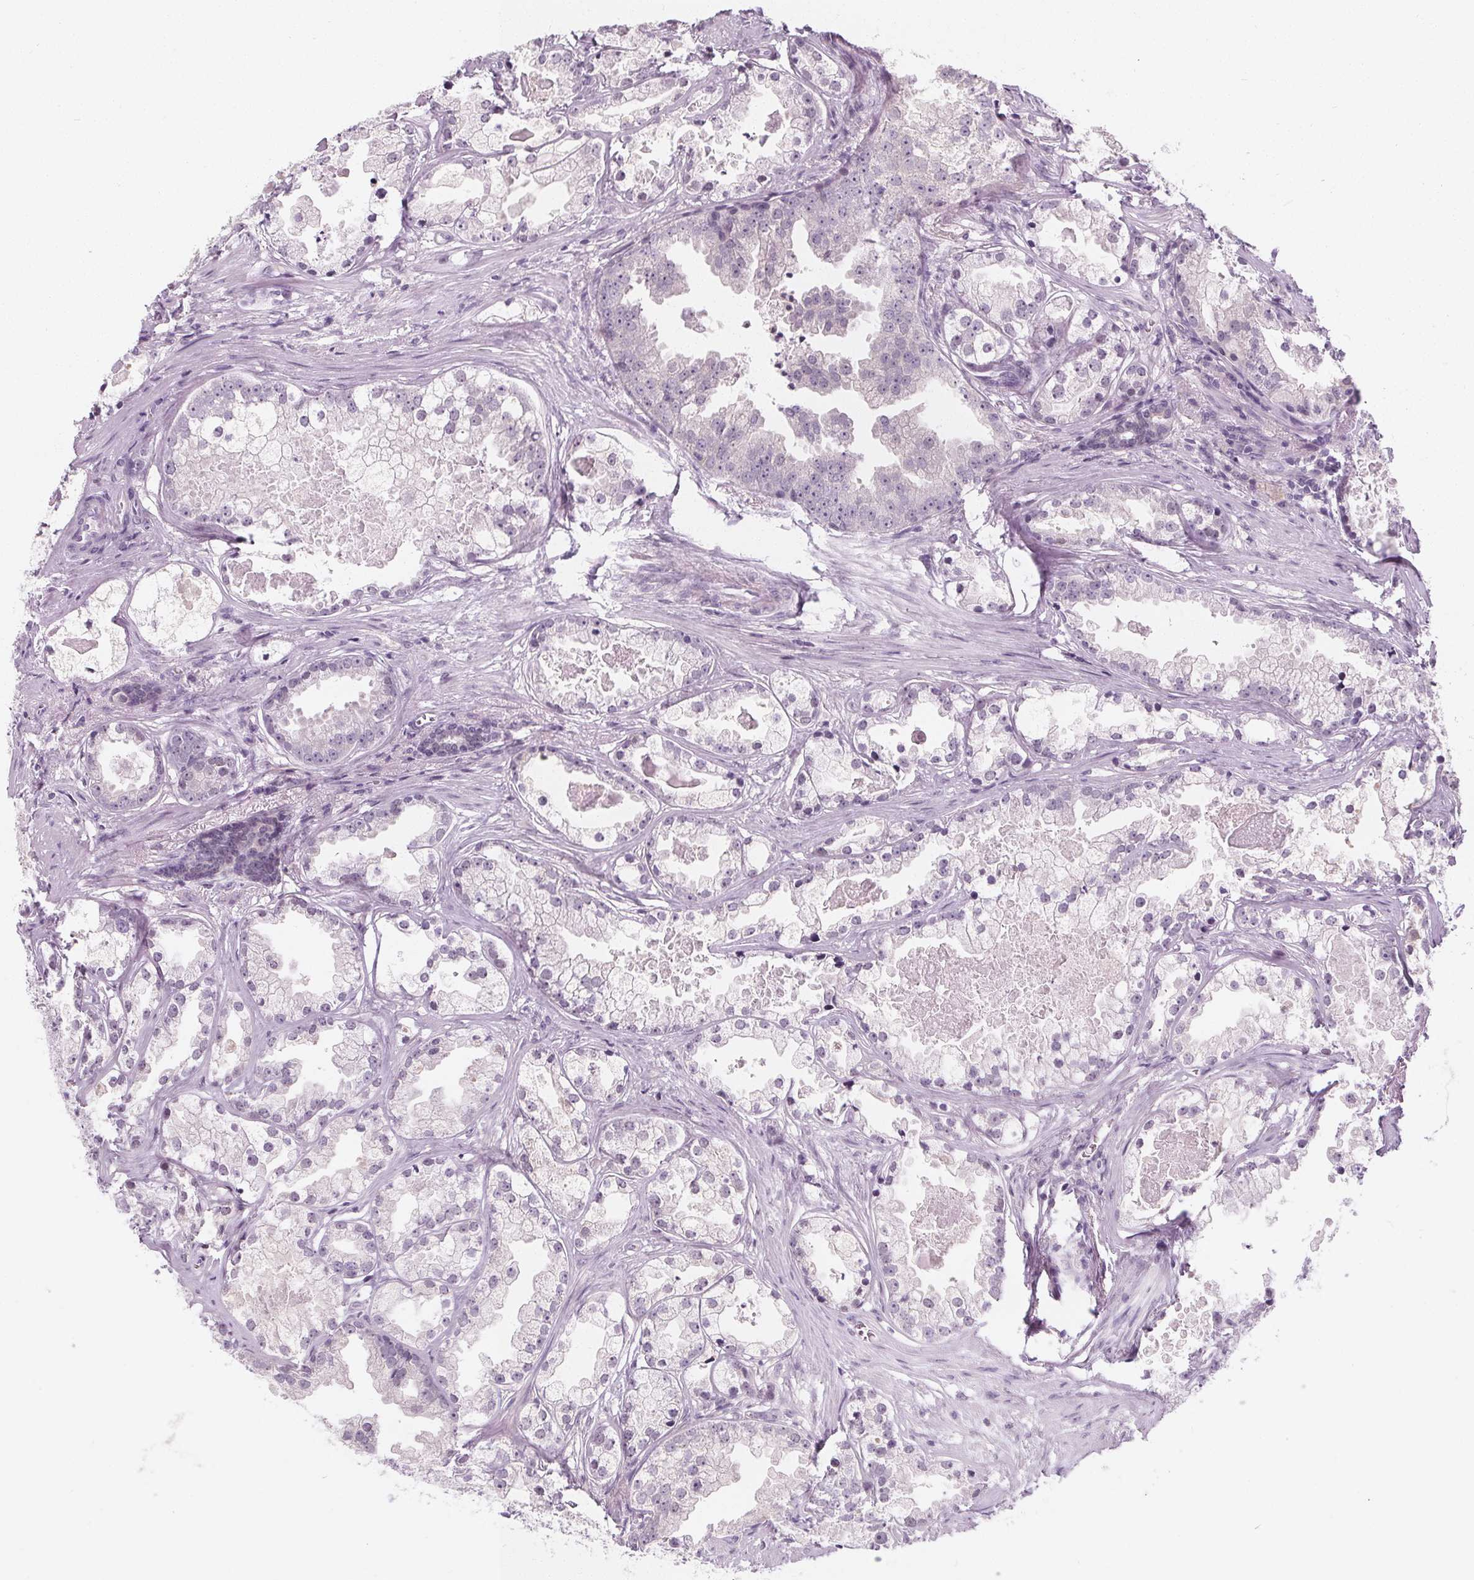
{"staining": {"intensity": "negative", "quantity": "none", "location": "none"}, "tissue": "prostate cancer", "cell_type": "Tumor cells", "image_type": "cancer", "snomed": [{"axis": "morphology", "description": "Adenocarcinoma, Low grade"}, {"axis": "topography", "description": "Prostate"}], "caption": "This is a histopathology image of immunohistochemistry staining of low-grade adenocarcinoma (prostate), which shows no expression in tumor cells. Brightfield microscopy of immunohistochemistry (IHC) stained with DAB (brown) and hematoxylin (blue), captured at high magnification.", "gene": "UGP2", "patient": {"sex": "male", "age": 65}}